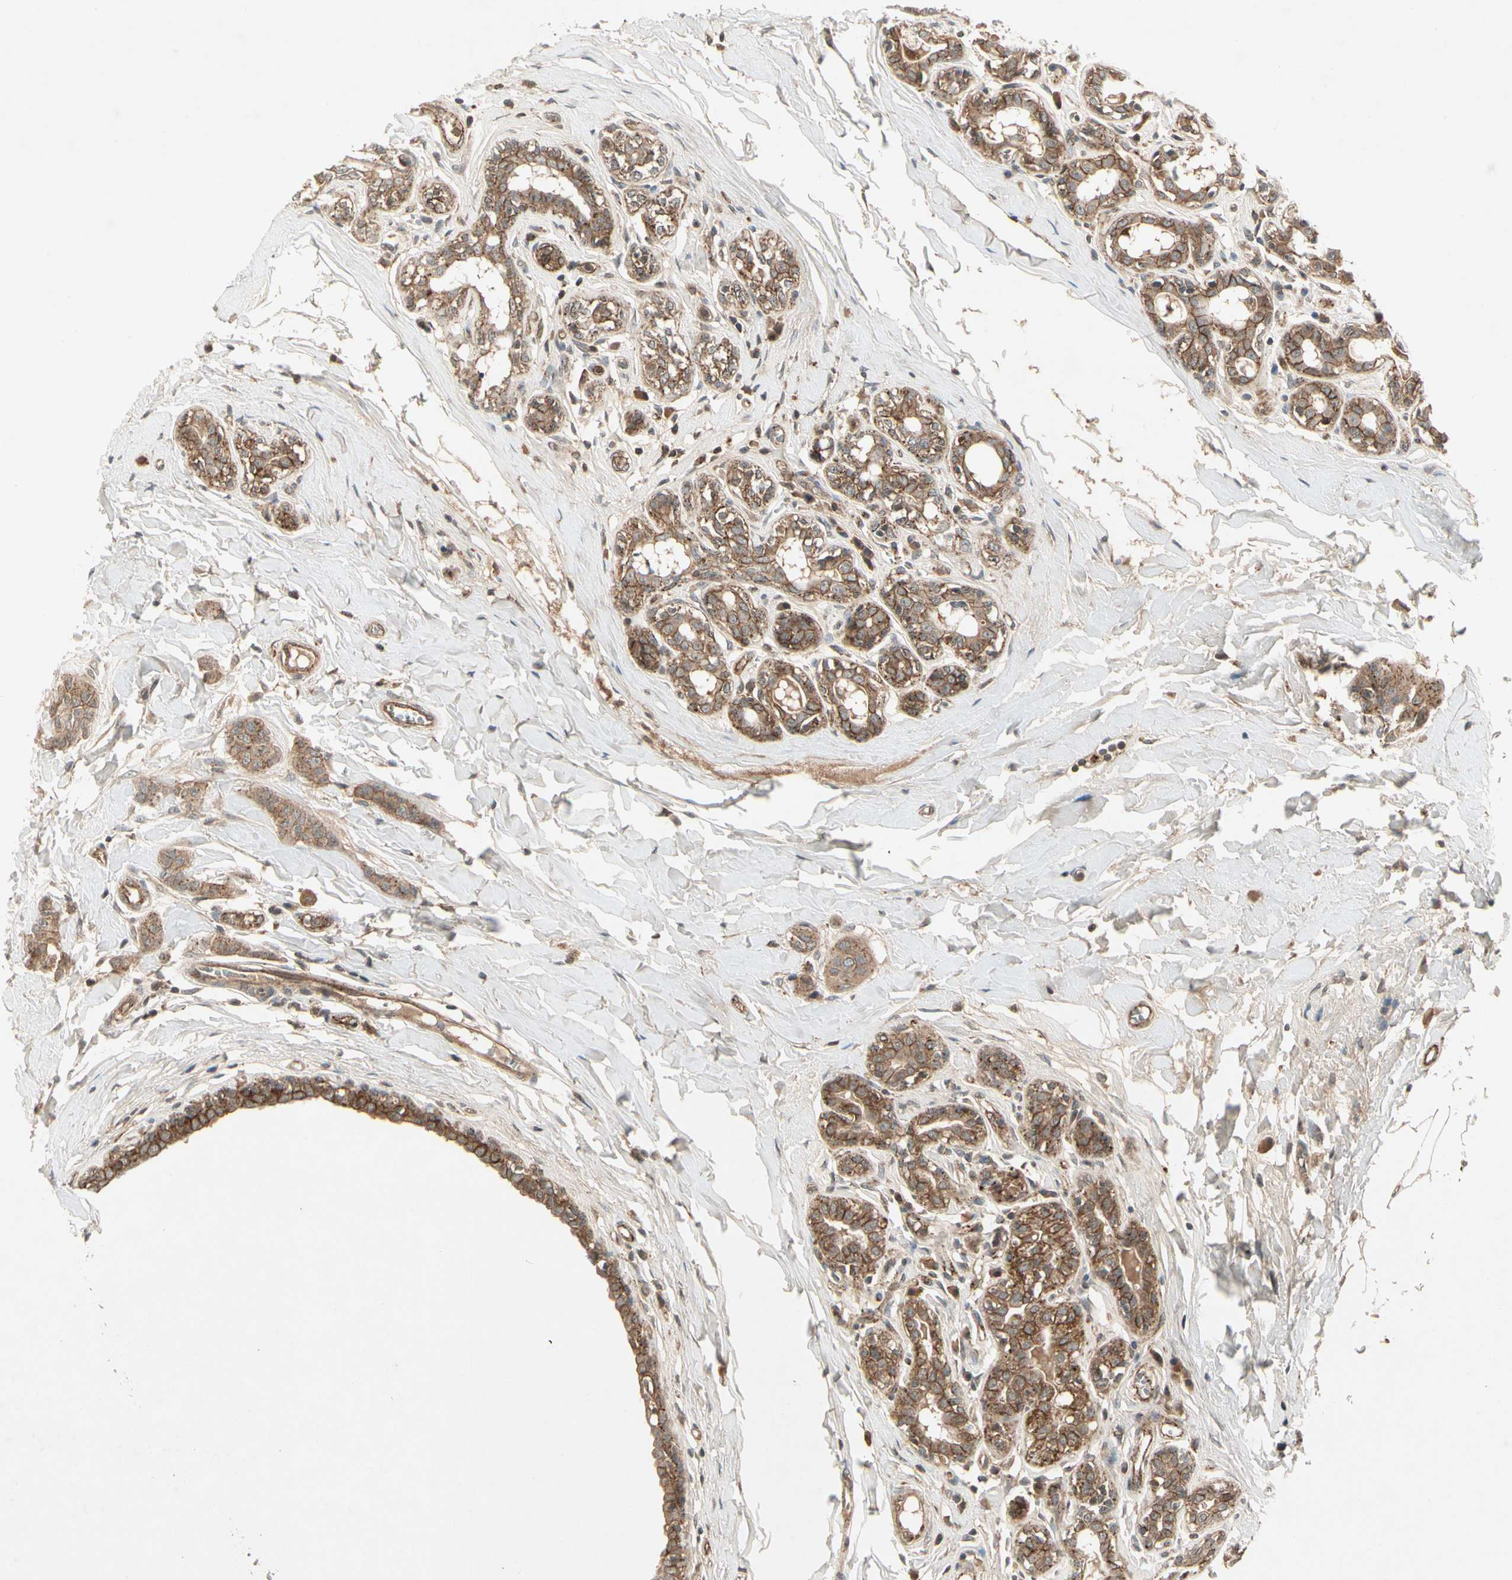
{"staining": {"intensity": "moderate", "quantity": ">75%", "location": "cytoplasmic/membranous"}, "tissue": "breast cancer", "cell_type": "Tumor cells", "image_type": "cancer", "snomed": [{"axis": "morphology", "description": "Normal tissue, NOS"}, {"axis": "morphology", "description": "Duct carcinoma"}, {"axis": "topography", "description": "Breast"}], "caption": "Breast cancer stained for a protein (brown) shows moderate cytoplasmic/membranous positive staining in about >75% of tumor cells.", "gene": "FLOT1", "patient": {"sex": "female", "age": 40}}